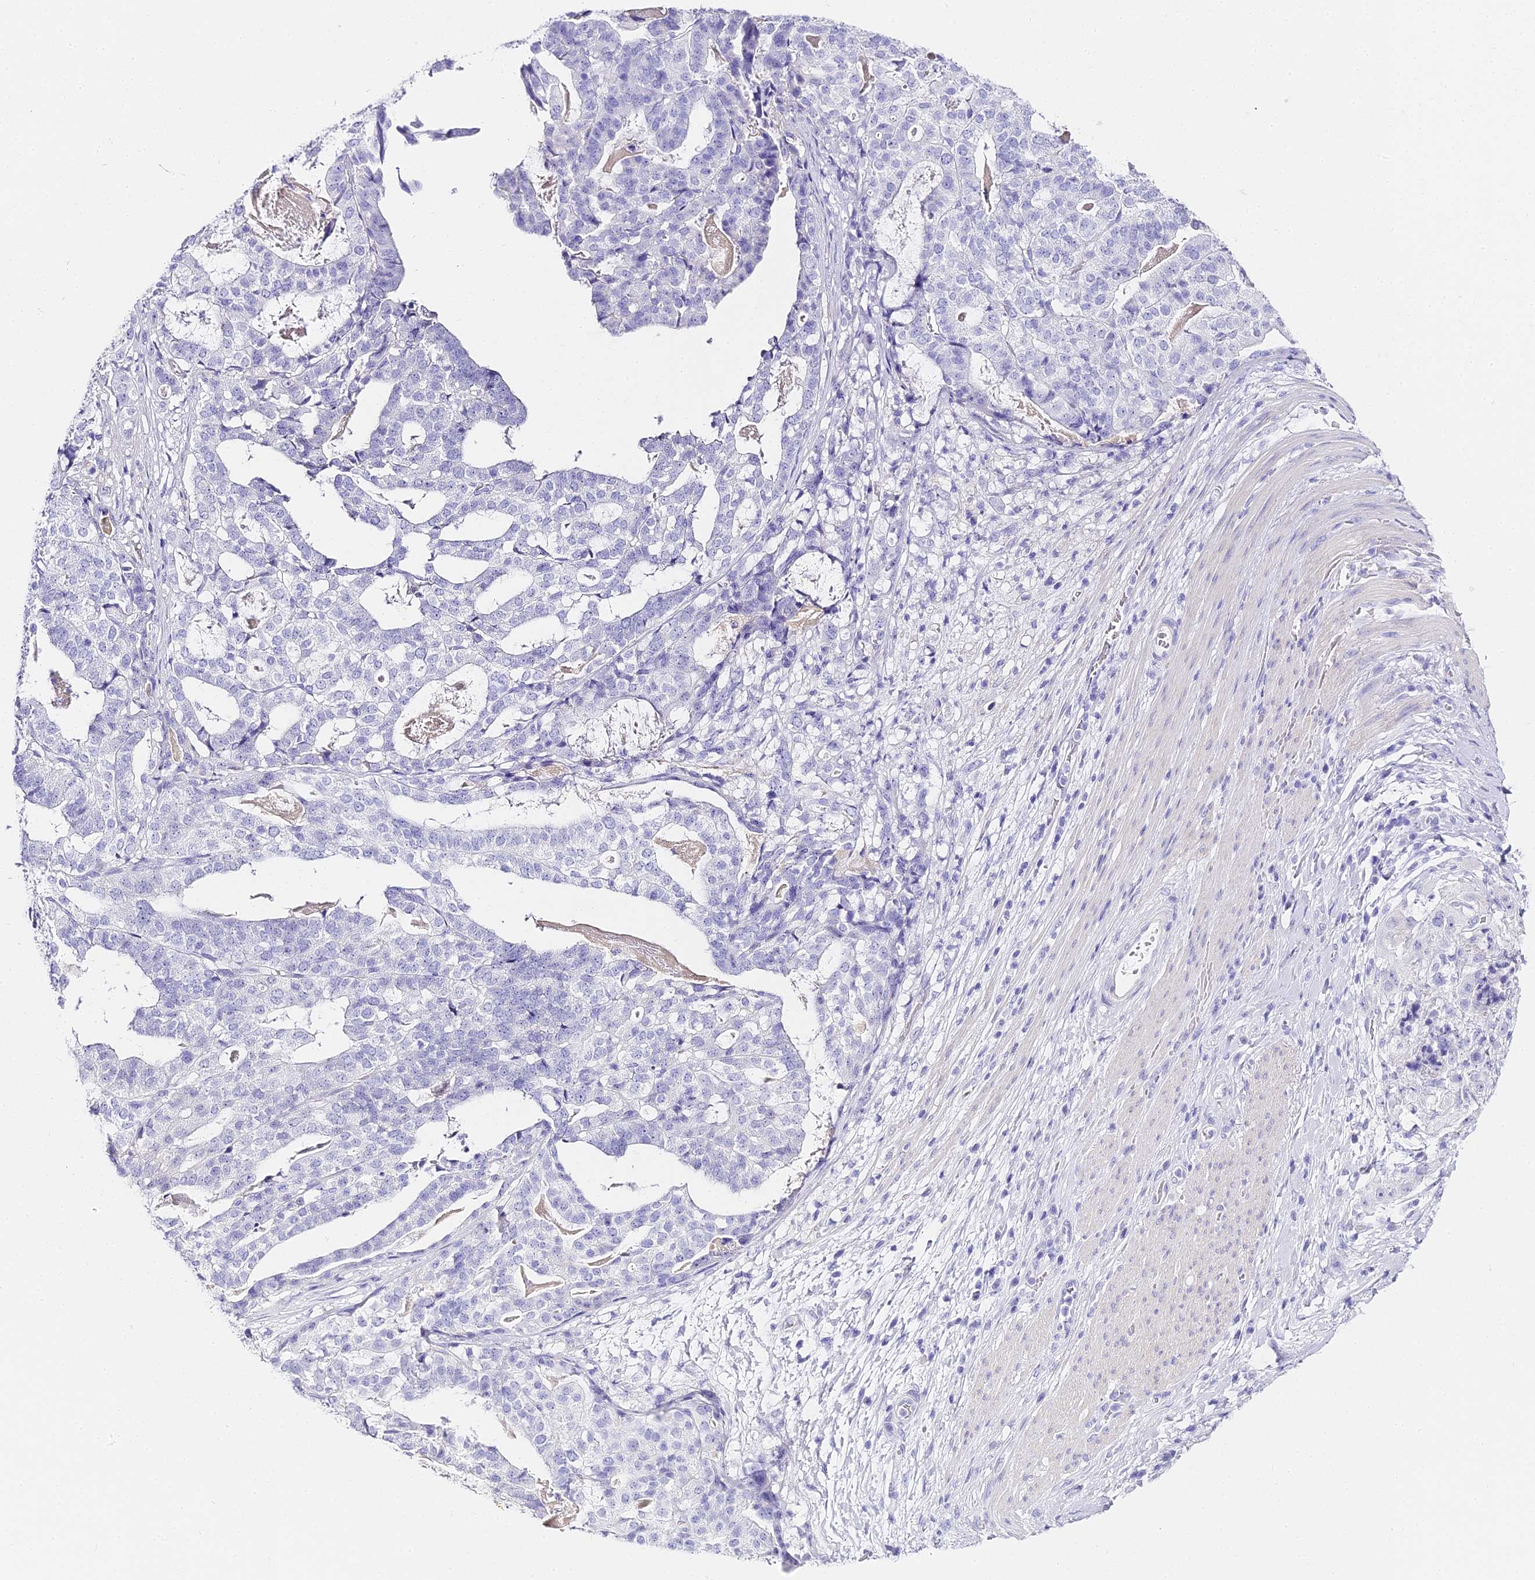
{"staining": {"intensity": "negative", "quantity": "none", "location": "none"}, "tissue": "stomach cancer", "cell_type": "Tumor cells", "image_type": "cancer", "snomed": [{"axis": "morphology", "description": "Adenocarcinoma, NOS"}, {"axis": "topography", "description": "Stomach"}], "caption": "Immunohistochemistry (IHC) photomicrograph of human stomach cancer stained for a protein (brown), which demonstrates no expression in tumor cells. Nuclei are stained in blue.", "gene": "ABHD14A-ACY1", "patient": {"sex": "male", "age": 48}}